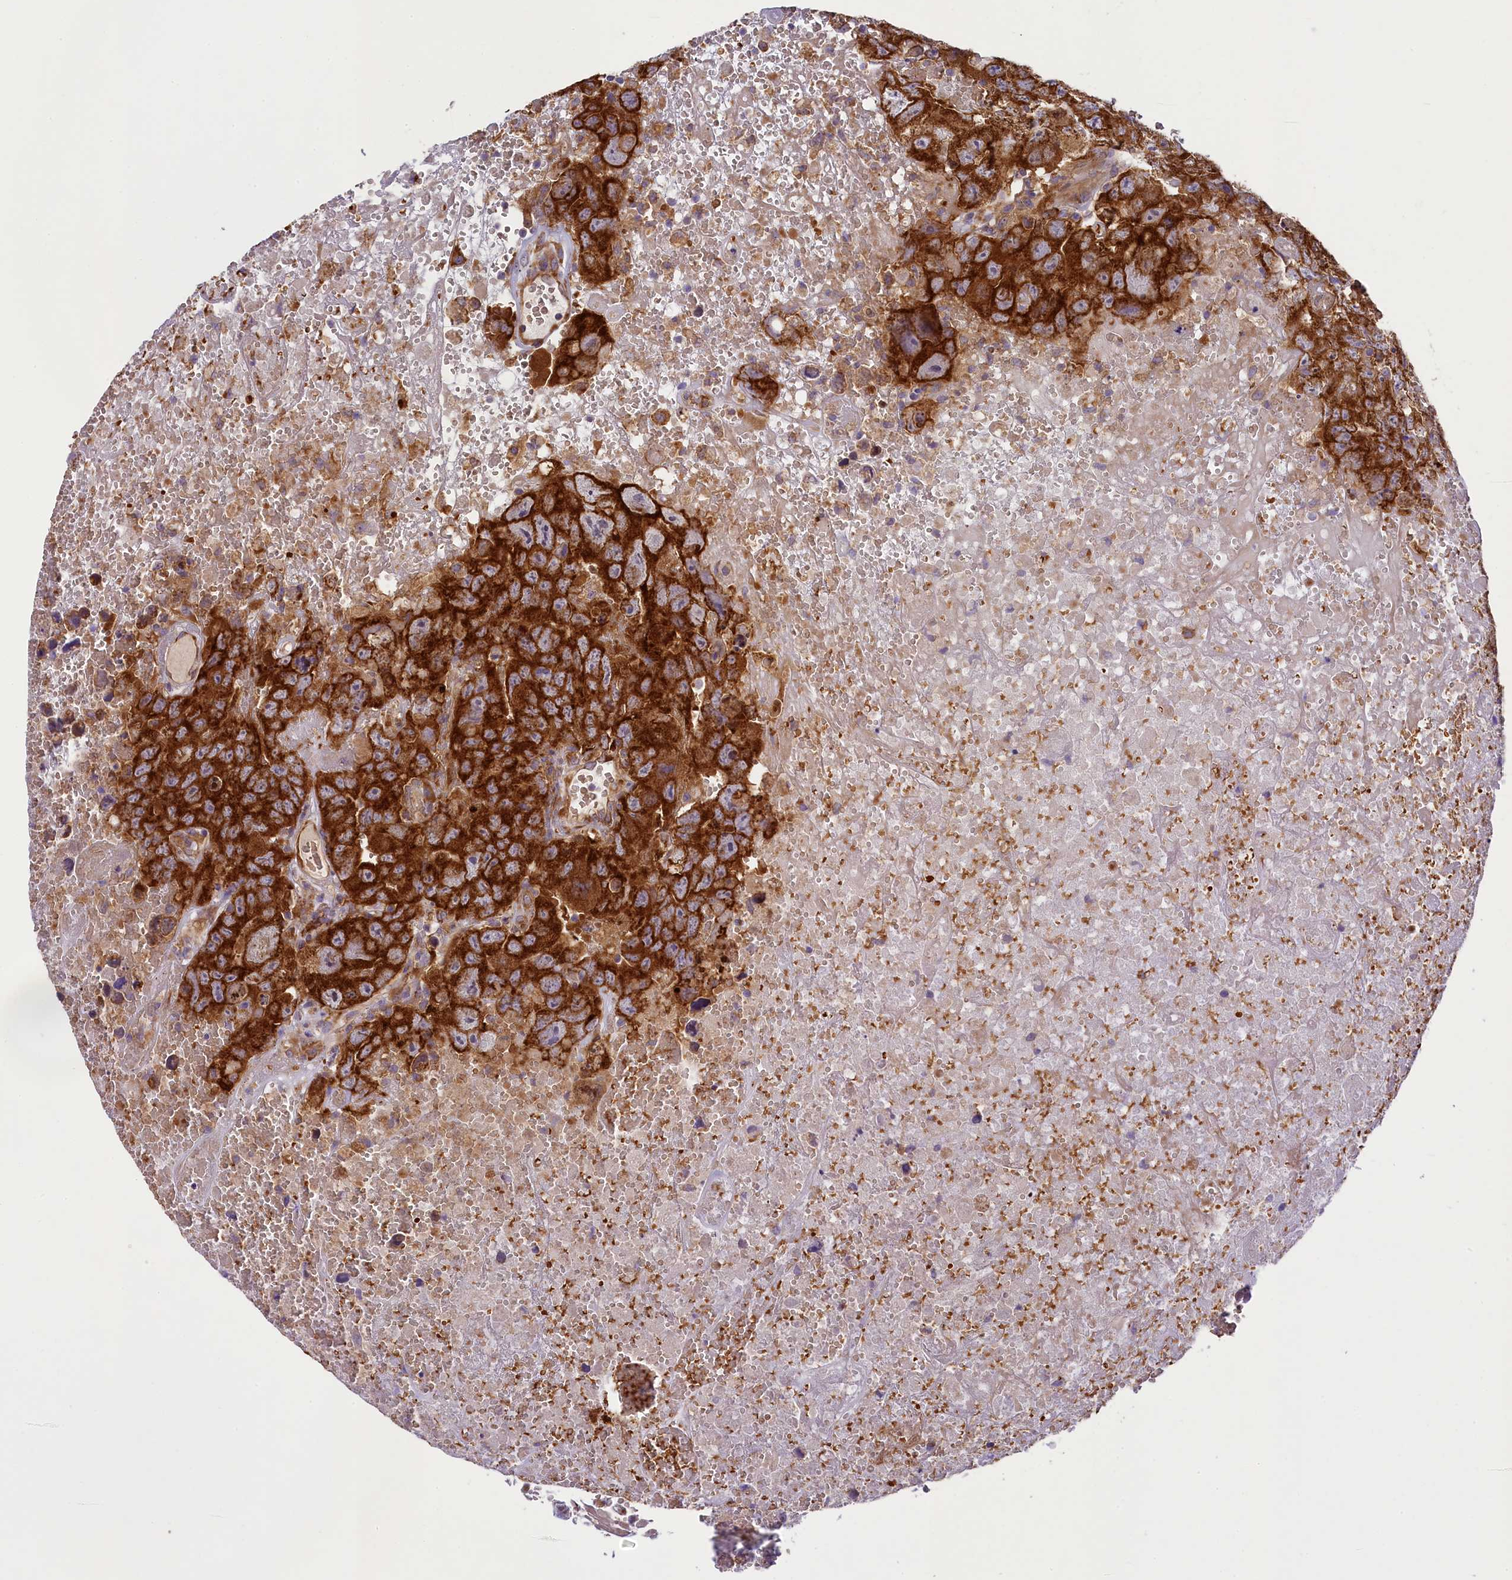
{"staining": {"intensity": "strong", "quantity": ">75%", "location": "cytoplasmic/membranous"}, "tissue": "testis cancer", "cell_type": "Tumor cells", "image_type": "cancer", "snomed": [{"axis": "morphology", "description": "Carcinoma, Embryonal, NOS"}, {"axis": "topography", "description": "Testis"}], "caption": "An immunohistochemistry (IHC) micrograph of tumor tissue is shown. Protein staining in brown highlights strong cytoplasmic/membranous positivity in embryonal carcinoma (testis) within tumor cells. (DAB IHC with brightfield microscopy, high magnification).", "gene": "LARP4", "patient": {"sex": "male", "age": 45}}